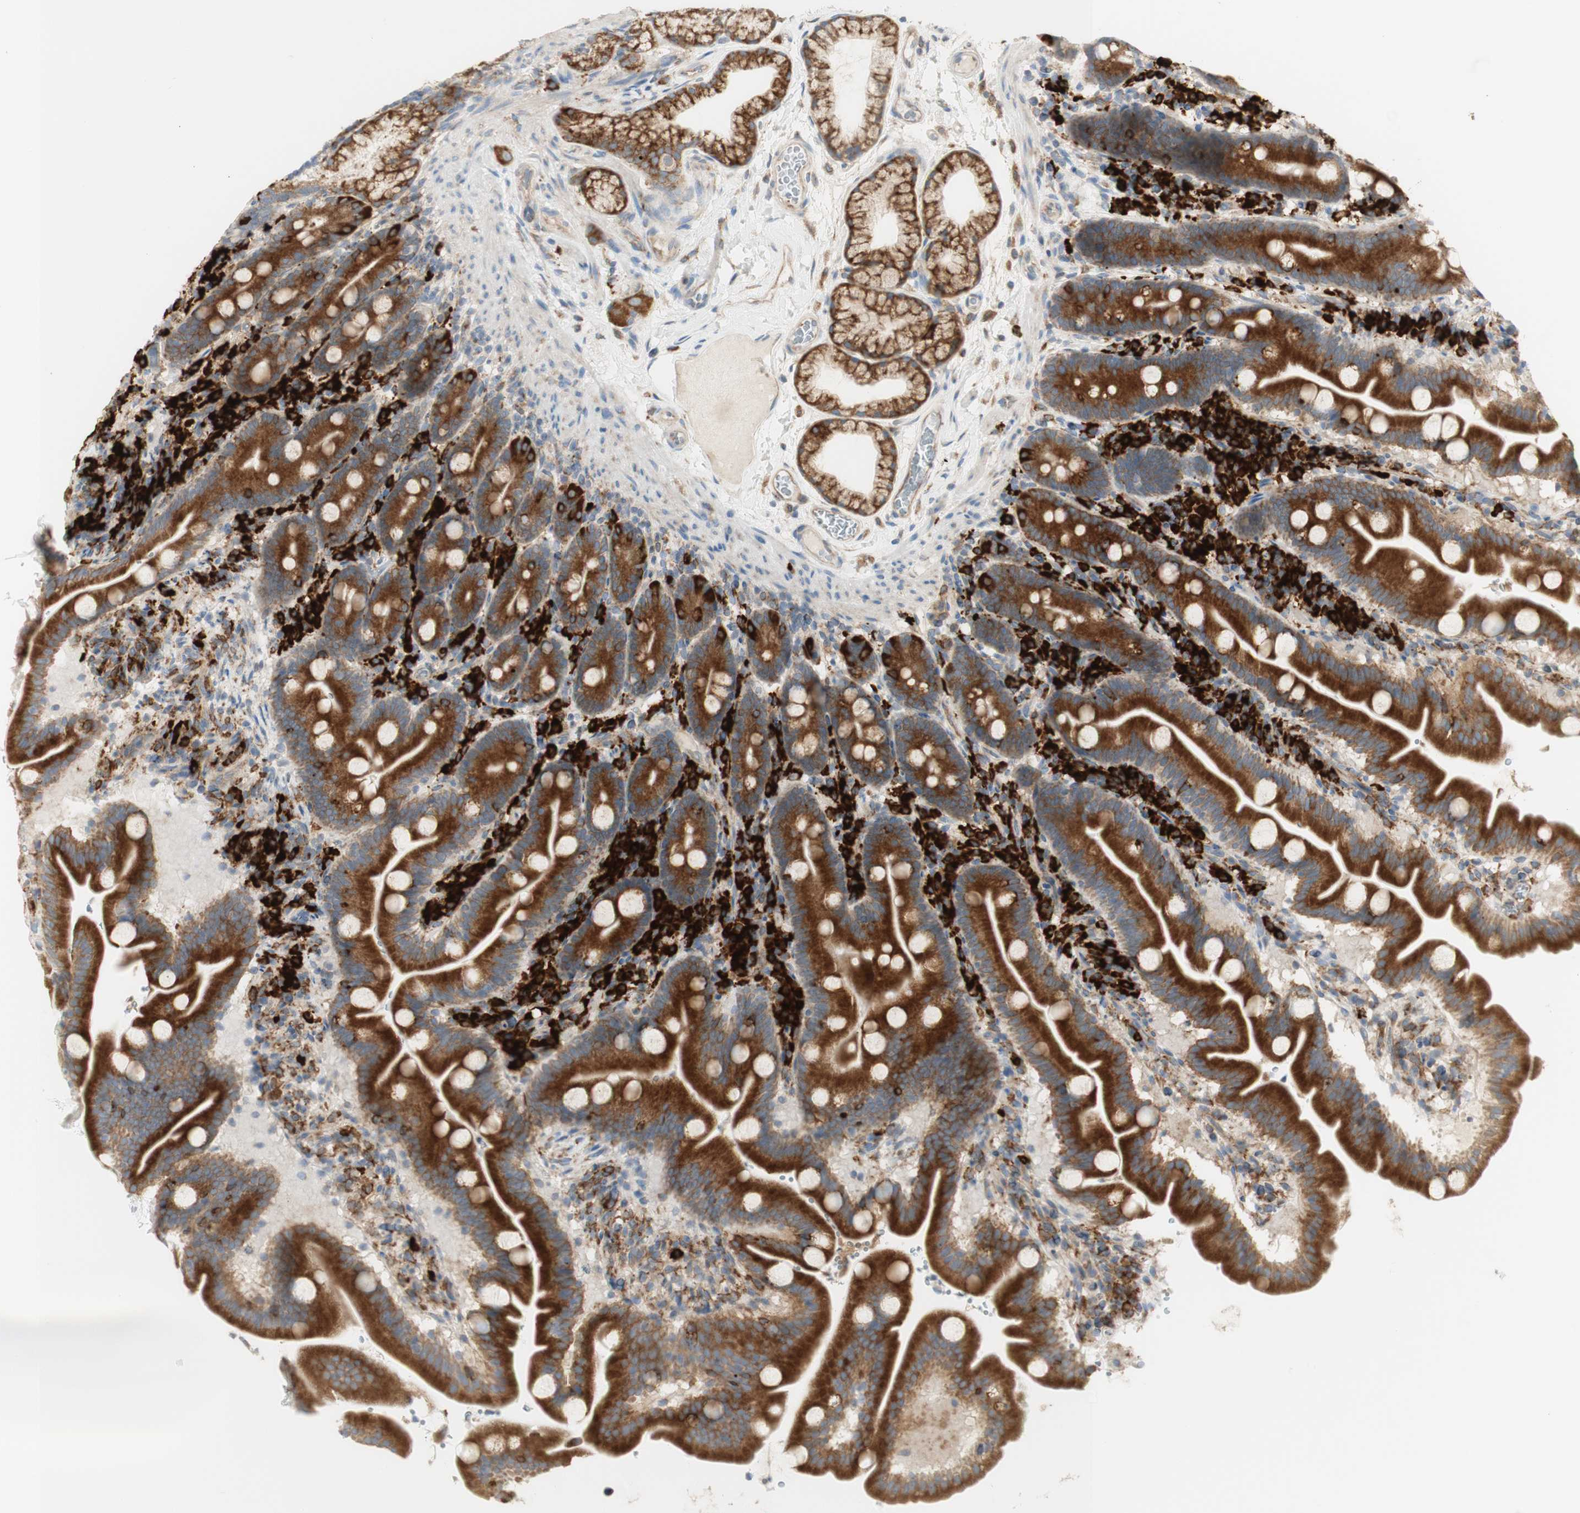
{"staining": {"intensity": "strong", "quantity": ">75%", "location": "cytoplasmic/membranous"}, "tissue": "duodenum", "cell_type": "Glandular cells", "image_type": "normal", "snomed": [{"axis": "morphology", "description": "Normal tissue, NOS"}, {"axis": "topography", "description": "Duodenum"}], "caption": "A brown stain shows strong cytoplasmic/membranous staining of a protein in glandular cells of benign human duodenum.", "gene": "MANF", "patient": {"sex": "male", "age": 54}}